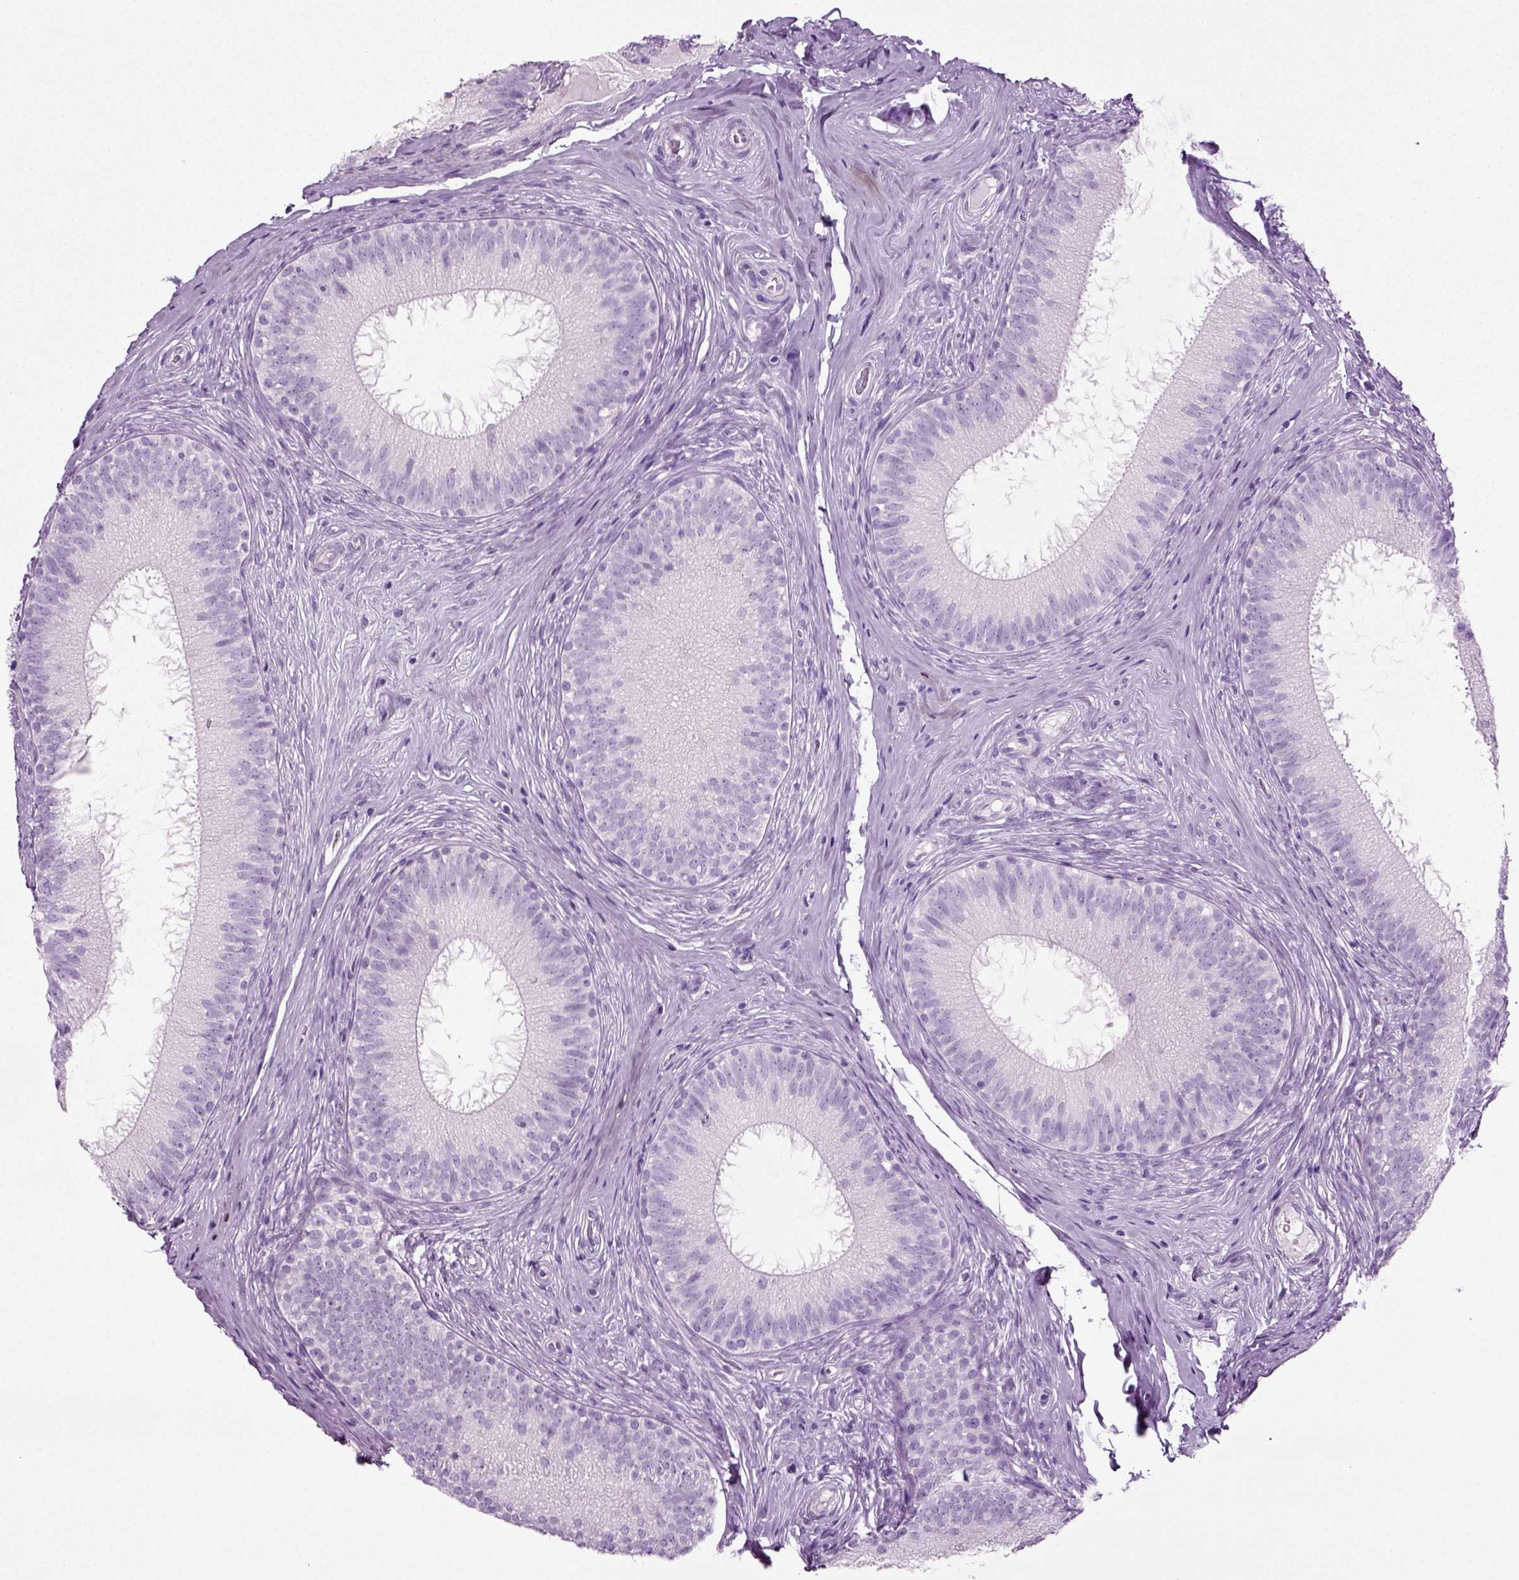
{"staining": {"intensity": "negative", "quantity": "none", "location": "none"}, "tissue": "epididymis", "cell_type": "Glandular cells", "image_type": "normal", "snomed": [{"axis": "morphology", "description": "Normal tissue, NOS"}, {"axis": "morphology", "description": "Carcinoma, Embryonal, NOS"}, {"axis": "topography", "description": "Testis"}, {"axis": "topography", "description": "Epididymis"}], "caption": "The immunohistochemistry image has no significant staining in glandular cells of epididymis.", "gene": "CD109", "patient": {"sex": "male", "age": 24}}